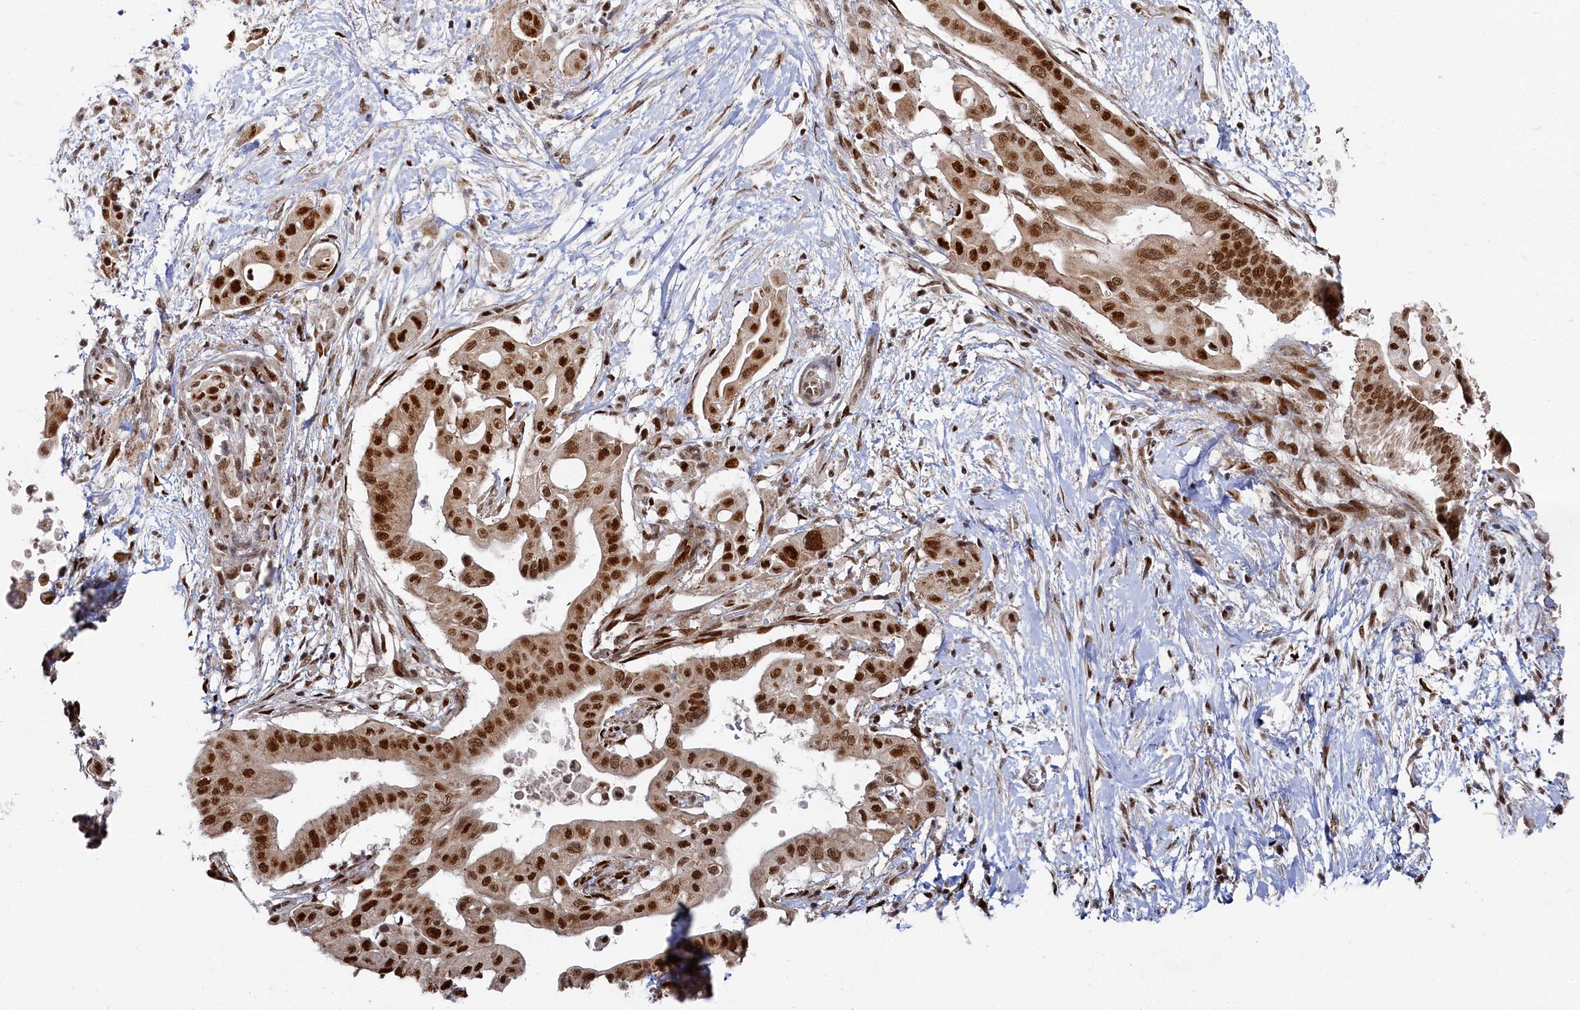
{"staining": {"intensity": "strong", "quantity": ">75%", "location": "nuclear"}, "tissue": "pancreatic cancer", "cell_type": "Tumor cells", "image_type": "cancer", "snomed": [{"axis": "morphology", "description": "Adenocarcinoma, NOS"}, {"axis": "topography", "description": "Pancreas"}], "caption": "High-power microscopy captured an immunohistochemistry micrograph of pancreatic adenocarcinoma, revealing strong nuclear staining in about >75% of tumor cells.", "gene": "BUB3", "patient": {"sex": "male", "age": 68}}